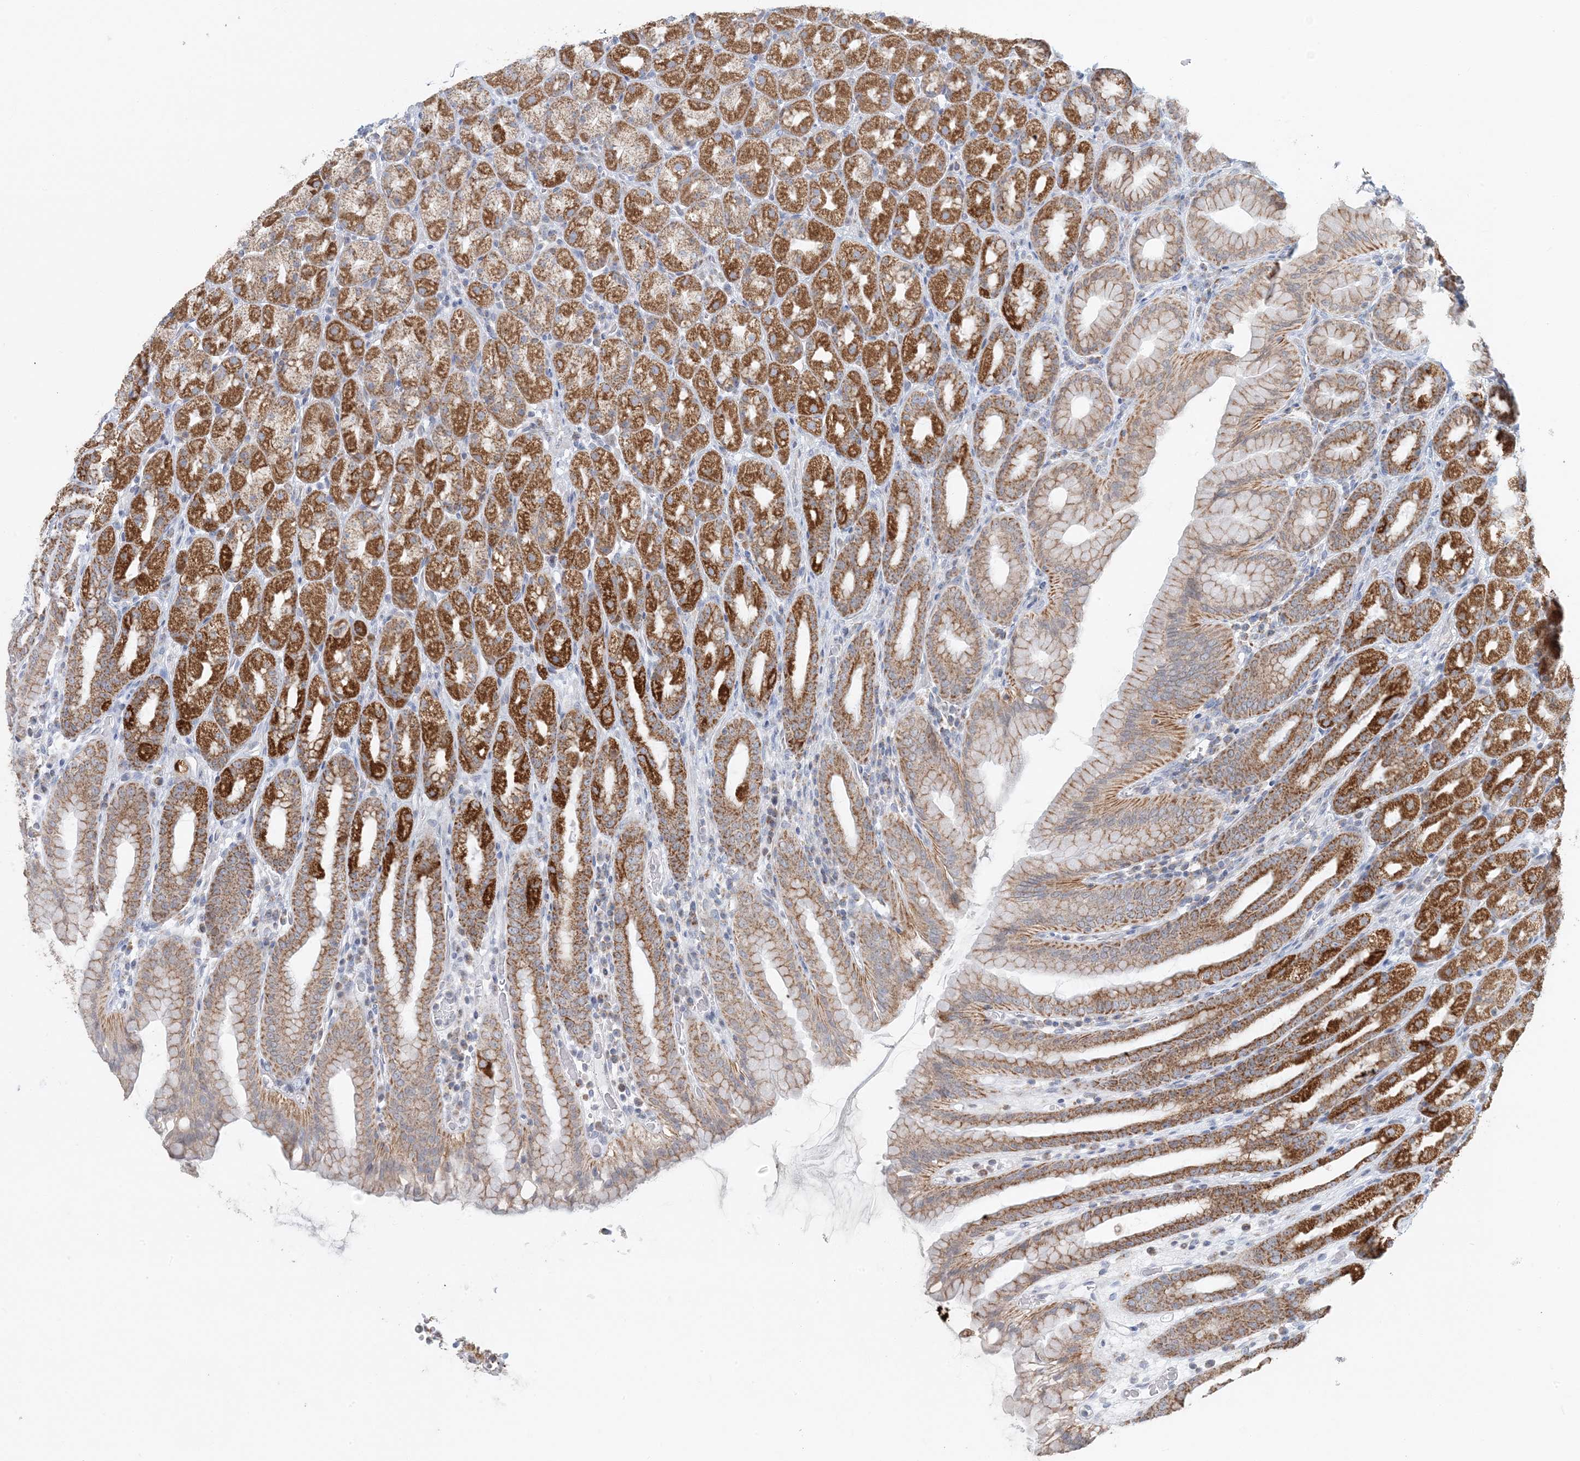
{"staining": {"intensity": "strong", "quantity": ">75%", "location": "cytoplasmic/membranous"}, "tissue": "stomach", "cell_type": "Glandular cells", "image_type": "normal", "snomed": [{"axis": "morphology", "description": "Normal tissue, NOS"}, {"axis": "topography", "description": "Stomach, upper"}], "caption": "A histopathology image of stomach stained for a protein displays strong cytoplasmic/membranous brown staining in glandular cells.", "gene": "BDH1", "patient": {"sex": "male", "age": 68}}